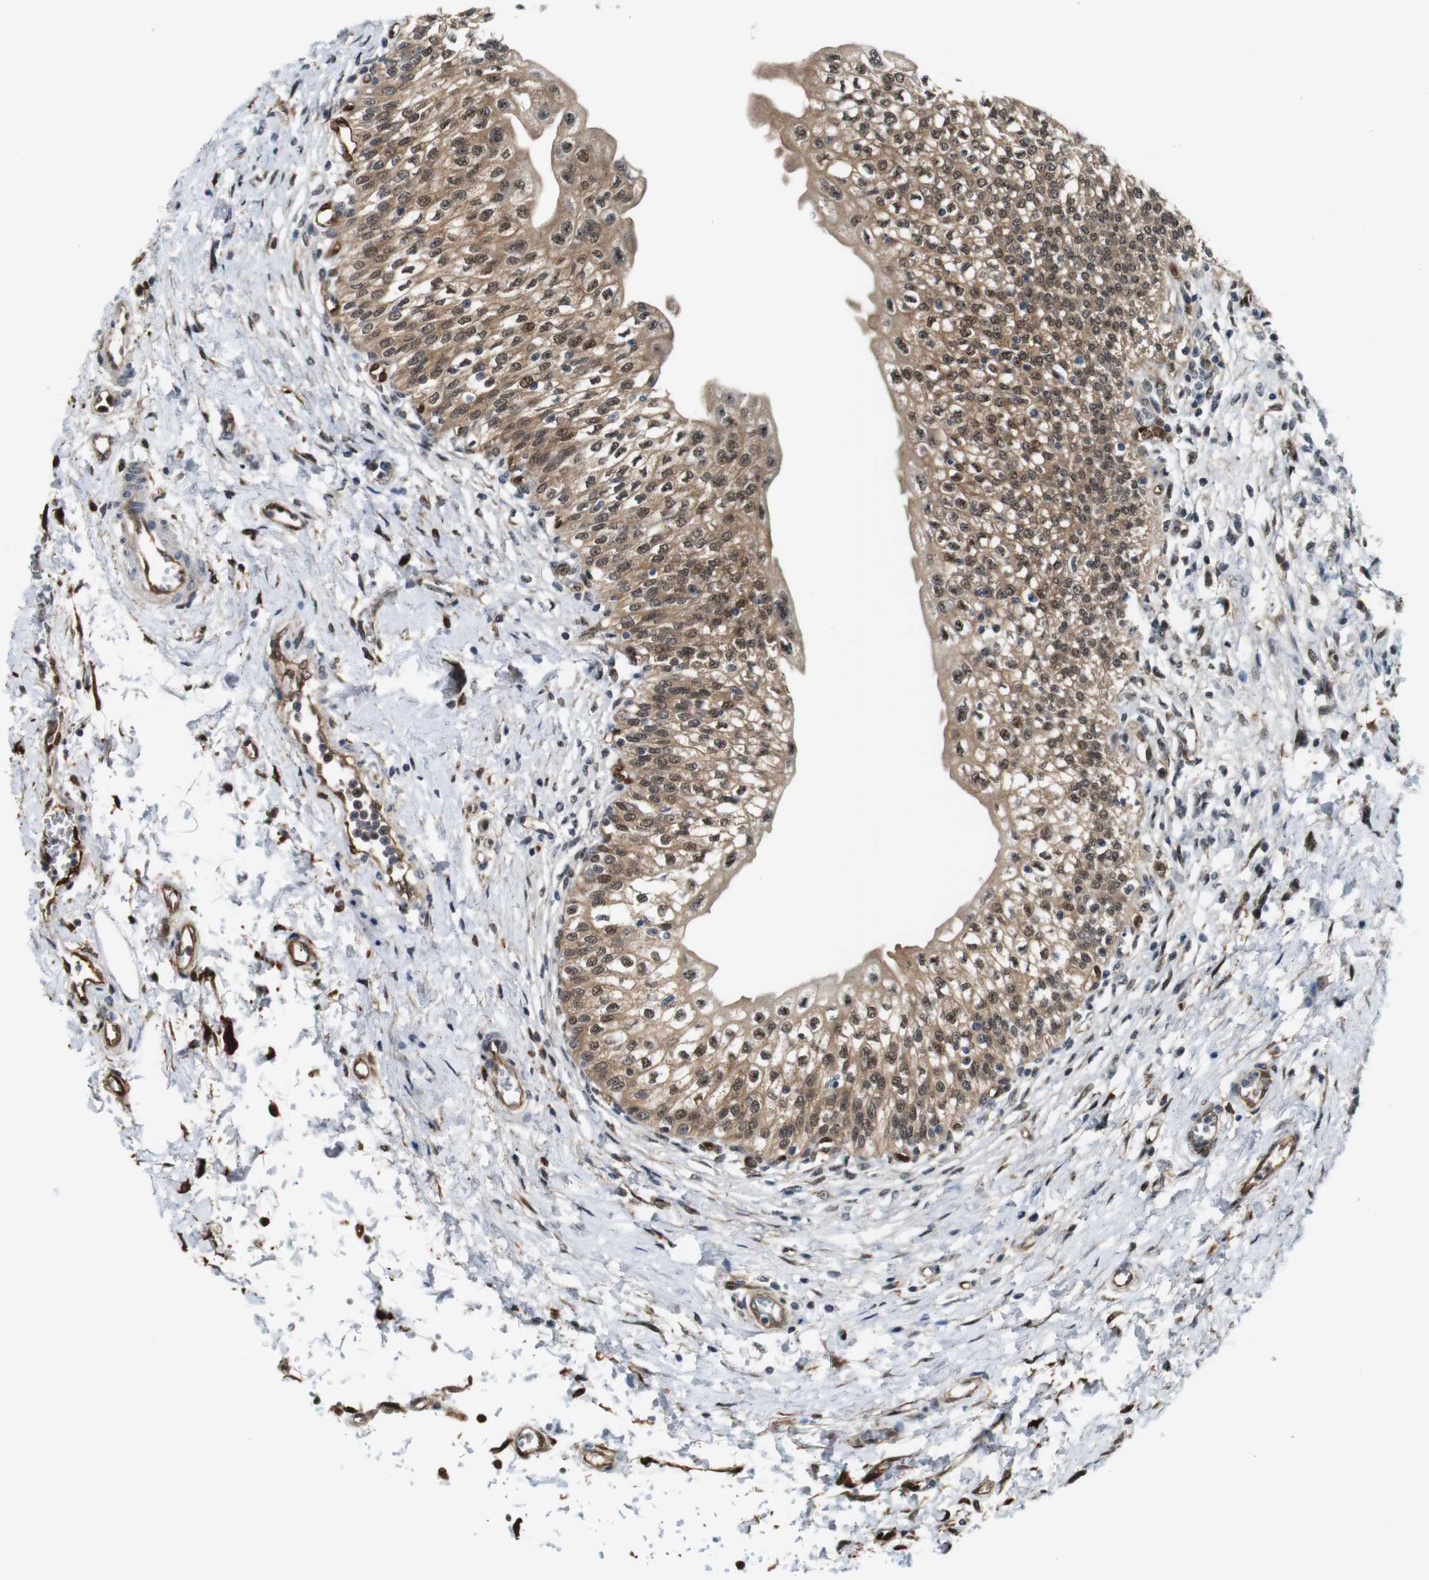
{"staining": {"intensity": "strong", "quantity": ">75%", "location": "cytoplasmic/membranous,nuclear"}, "tissue": "urinary bladder", "cell_type": "Urothelial cells", "image_type": "normal", "snomed": [{"axis": "morphology", "description": "Normal tissue, NOS"}, {"axis": "topography", "description": "Urinary bladder"}], "caption": "Immunohistochemistry (DAB (3,3'-diaminobenzidine)) staining of benign human urinary bladder demonstrates strong cytoplasmic/membranous,nuclear protein expression in approximately >75% of urothelial cells.", "gene": "LXN", "patient": {"sex": "male", "age": 55}}